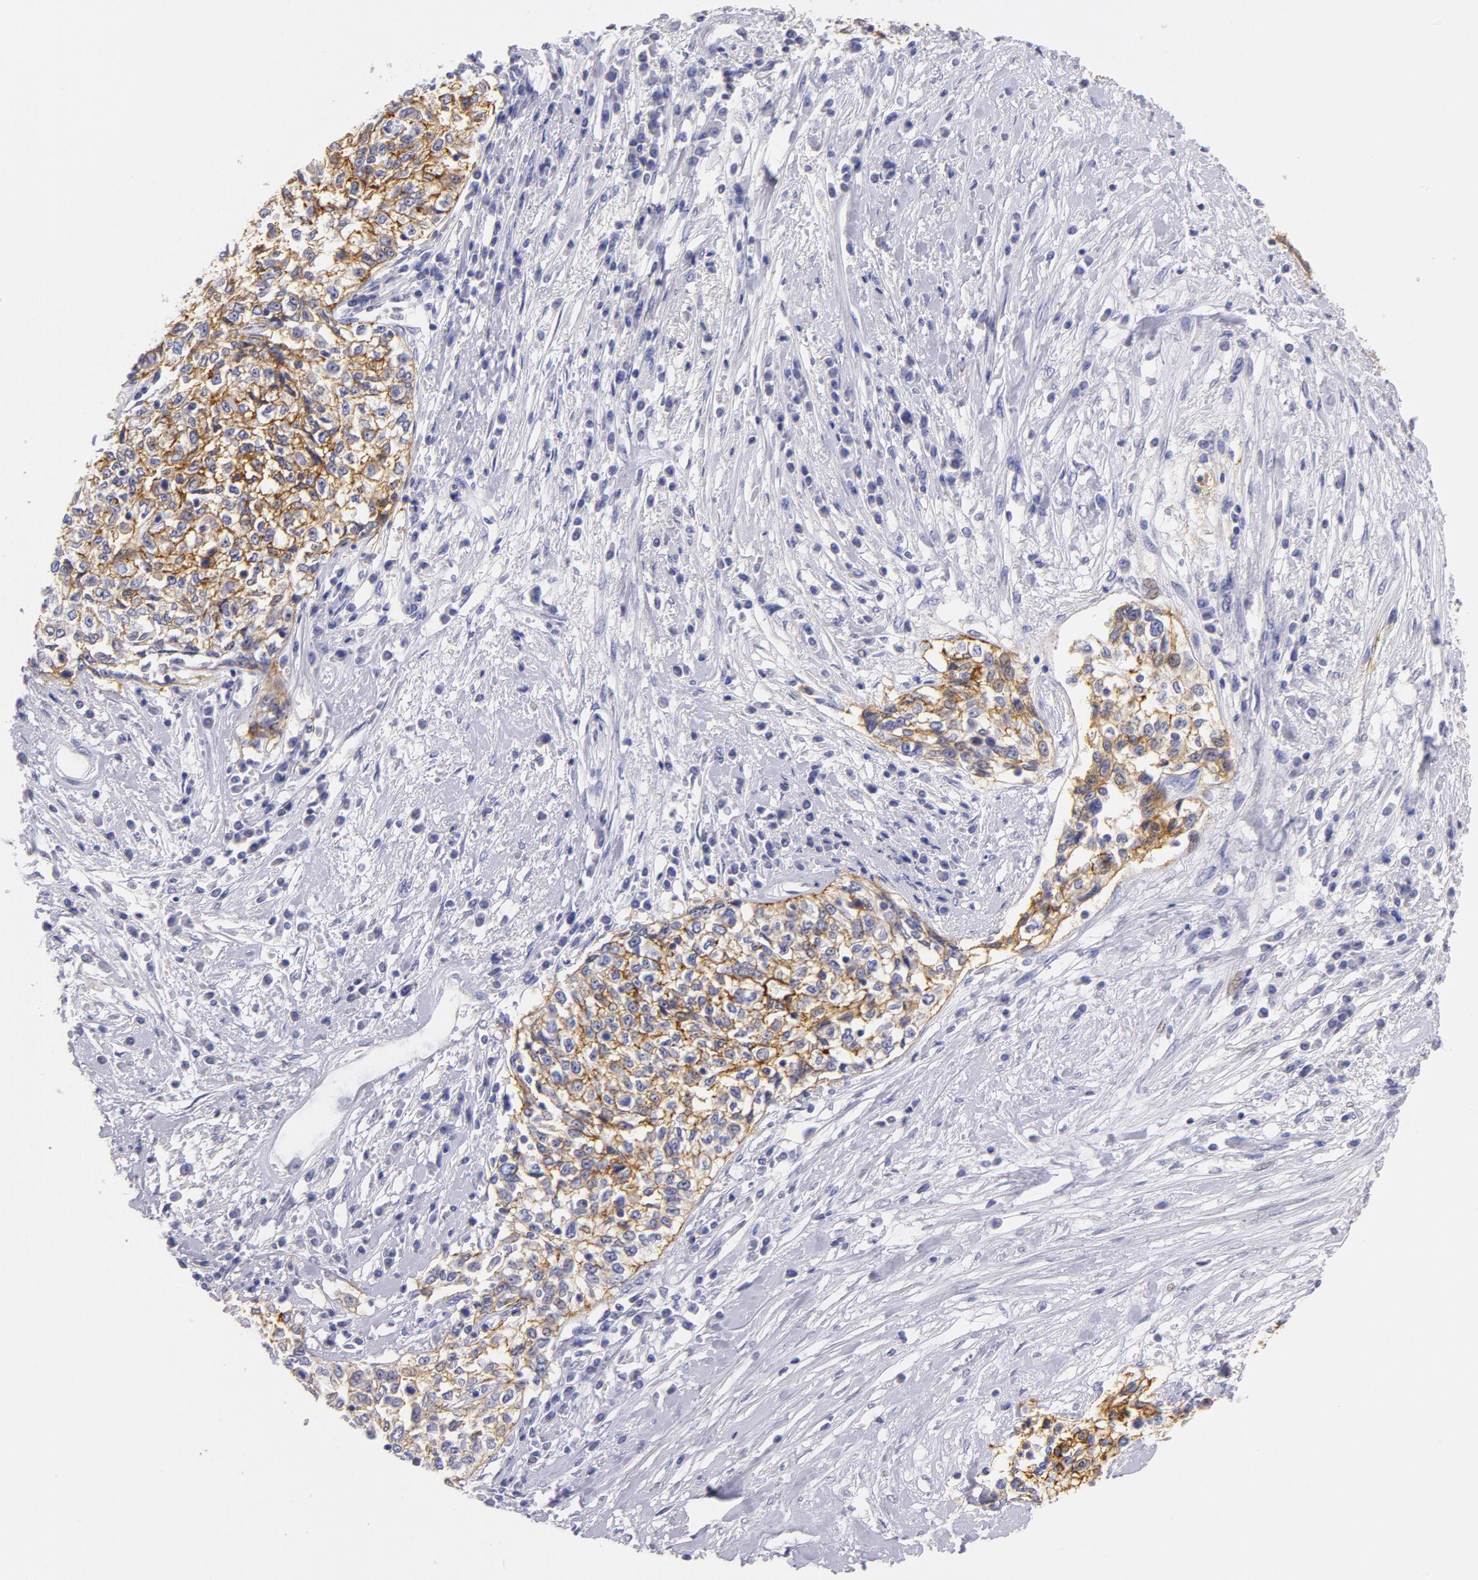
{"staining": {"intensity": "strong", "quantity": ">75%", "location": "cytoplasmic/membranous"}, "tissue": "cervical cancer", "cell_type": "Tumor cells", "image_type": "cancer", "snomed": [{"axis": "morphology", "description": "Squamous cell carcinoma, NOS"}, {"axis": "topography", "description": "Cervix"}], "caption": "DAB immunohistochemical staining of cervical cancer (squamous cell carcinoma) exhibits strong cytoplasmic/membranous protein staining in approximately >75% of tumor cells. The staining was performed using DAB, with brown indicating positive protein expression. Nuclei are stained blue with hematoxylin.", "gene": "CD44", "patient": {"sex": "female", "age": 57}}